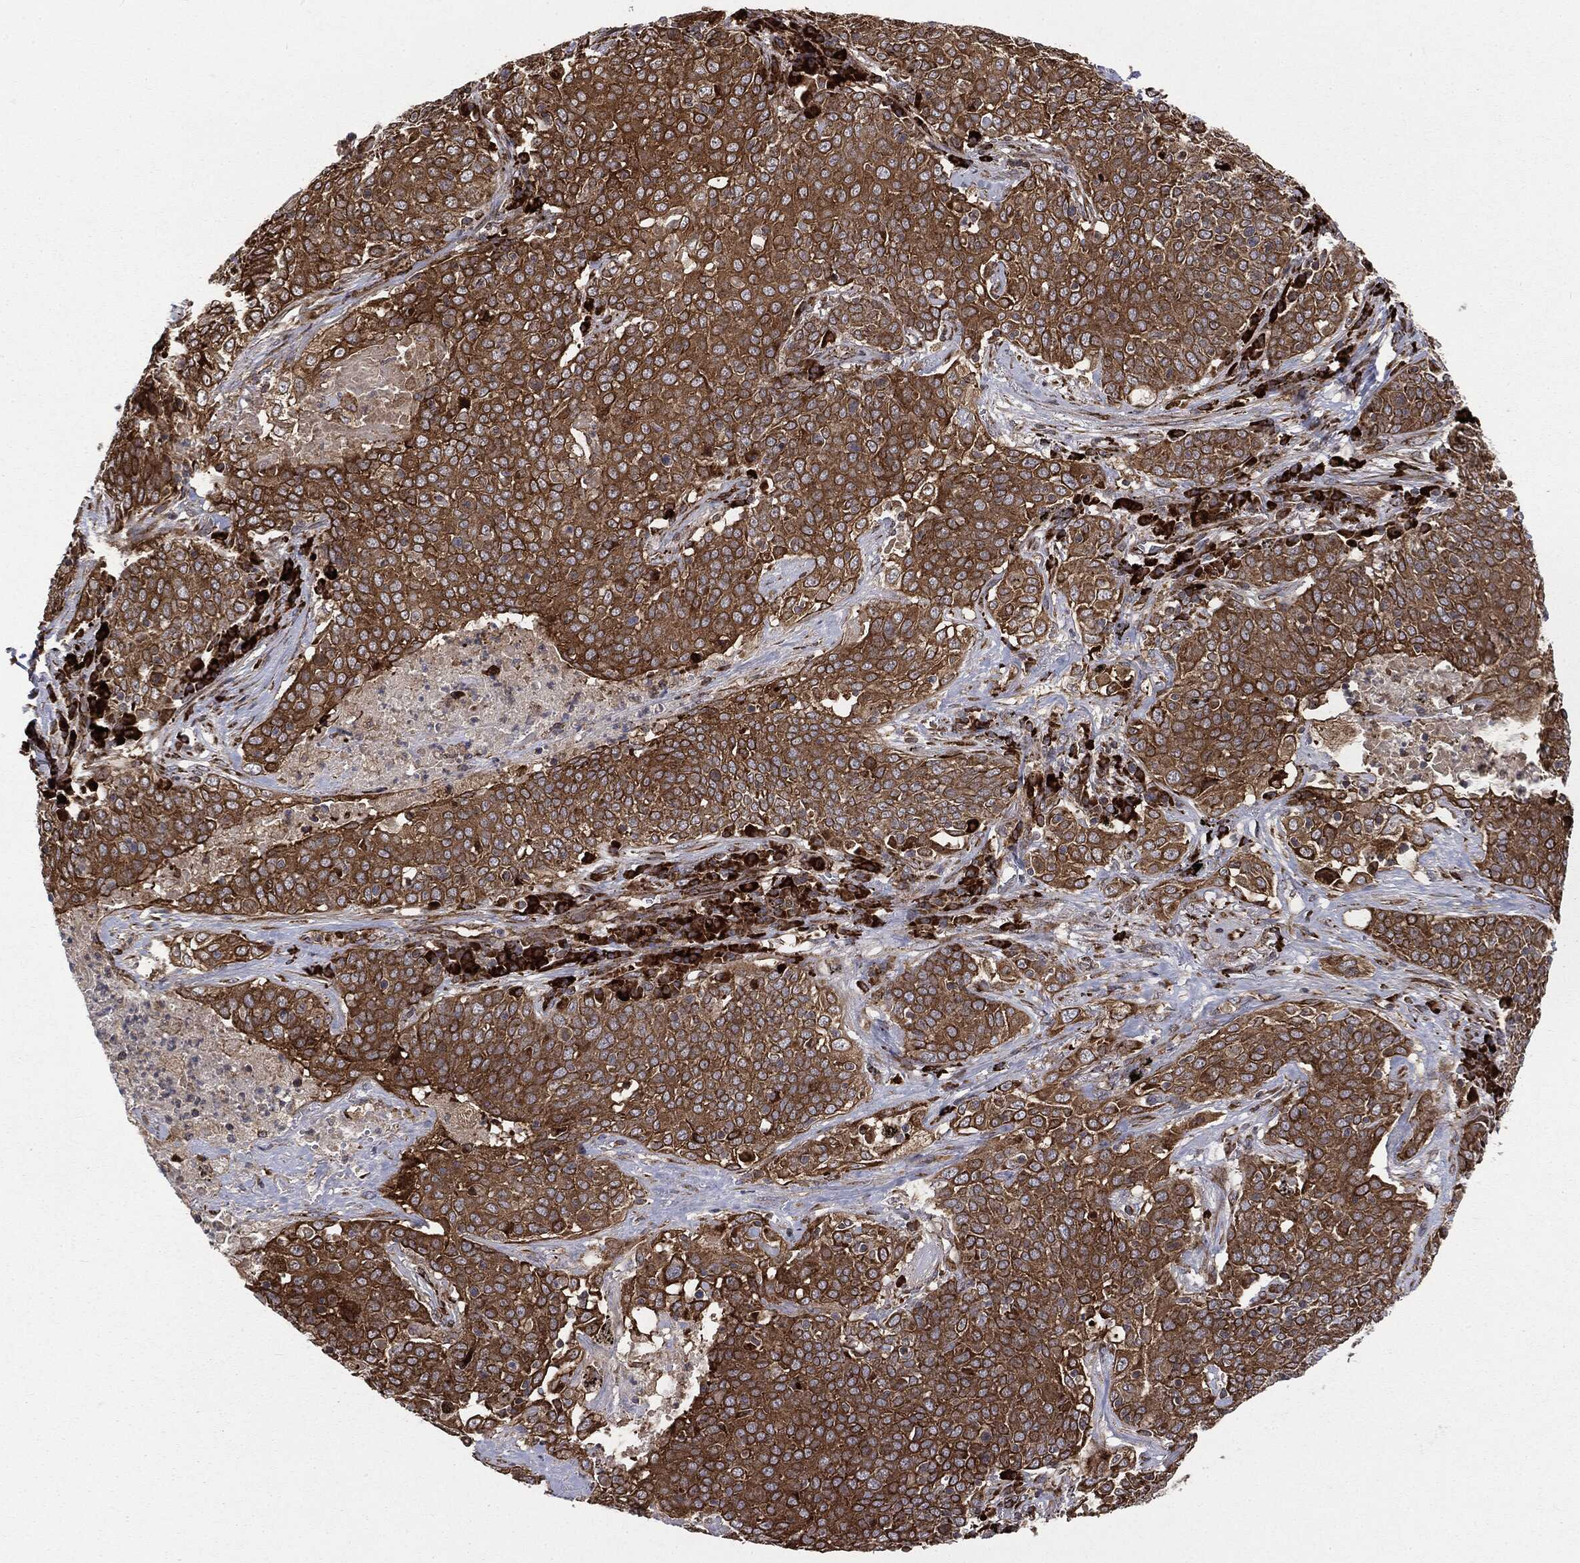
{"staining": {"intensity": "moderate", "quantity": ">75%", "location": "cytoplasmic/membranous"}, "tissue": "lung cancer", "cell_type": "Tumor cells", "image_type": "cancer", "snomed": [{"axis": "morphology", "description": "Squamous cell carcinoma, NOS"}, {"axis": "topography", "description": "Lung"}], "caption": "A high-resolution micrograph shows immunohistochemistry (IHC) staining of lung cancer, which displays moderate cytoplasmic/membranous expression in approximately >75% of tumor cells.", "gene": "CYLD", "patient": {"sex": "male", "age": 82}}